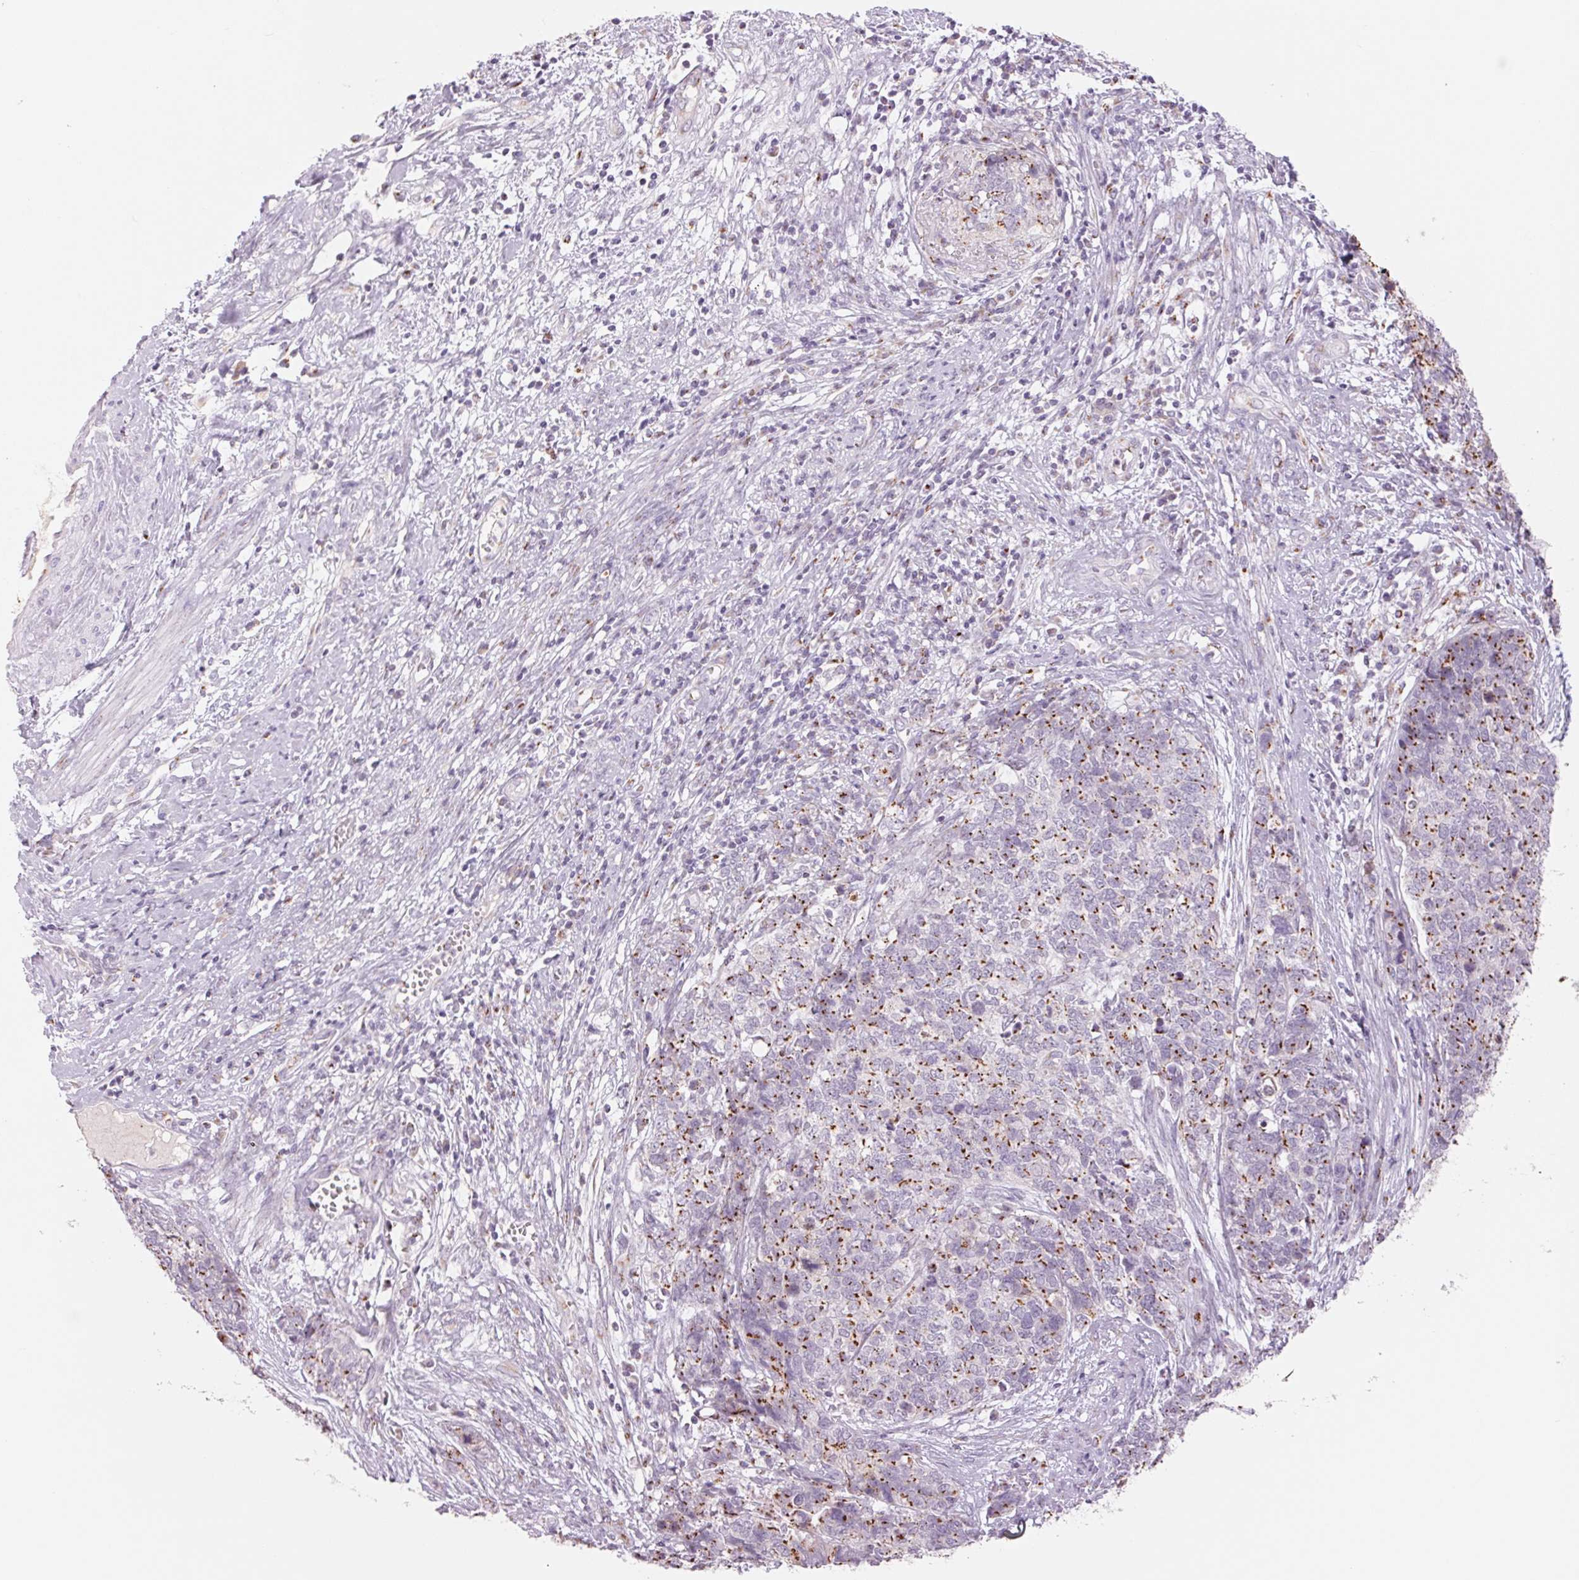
{"staining": {"intensity": "strong", "quantity": "25%-75%", "location": "cytoplasmic/membranous"}, "tissue": "cervical cancer", "cell_type": "Tumor cells", "image_type": "cancer", "snomed": [{"axis": "morphology", "description": "Adenocarcinoma, NOS"}, {"axis": "topography", "description": "Cervix"}], "caption": "Protein staining displays strong cytoplasmic/membranous expression in approximately 25%-75% of tumor cells in cervical cancer. (DAB (3,3'-diaminobenzidine) IHC with brightfield microscopy, high magnification).", "gene": "GALNT7", "patient": {"sex": "female", "age": 63}}